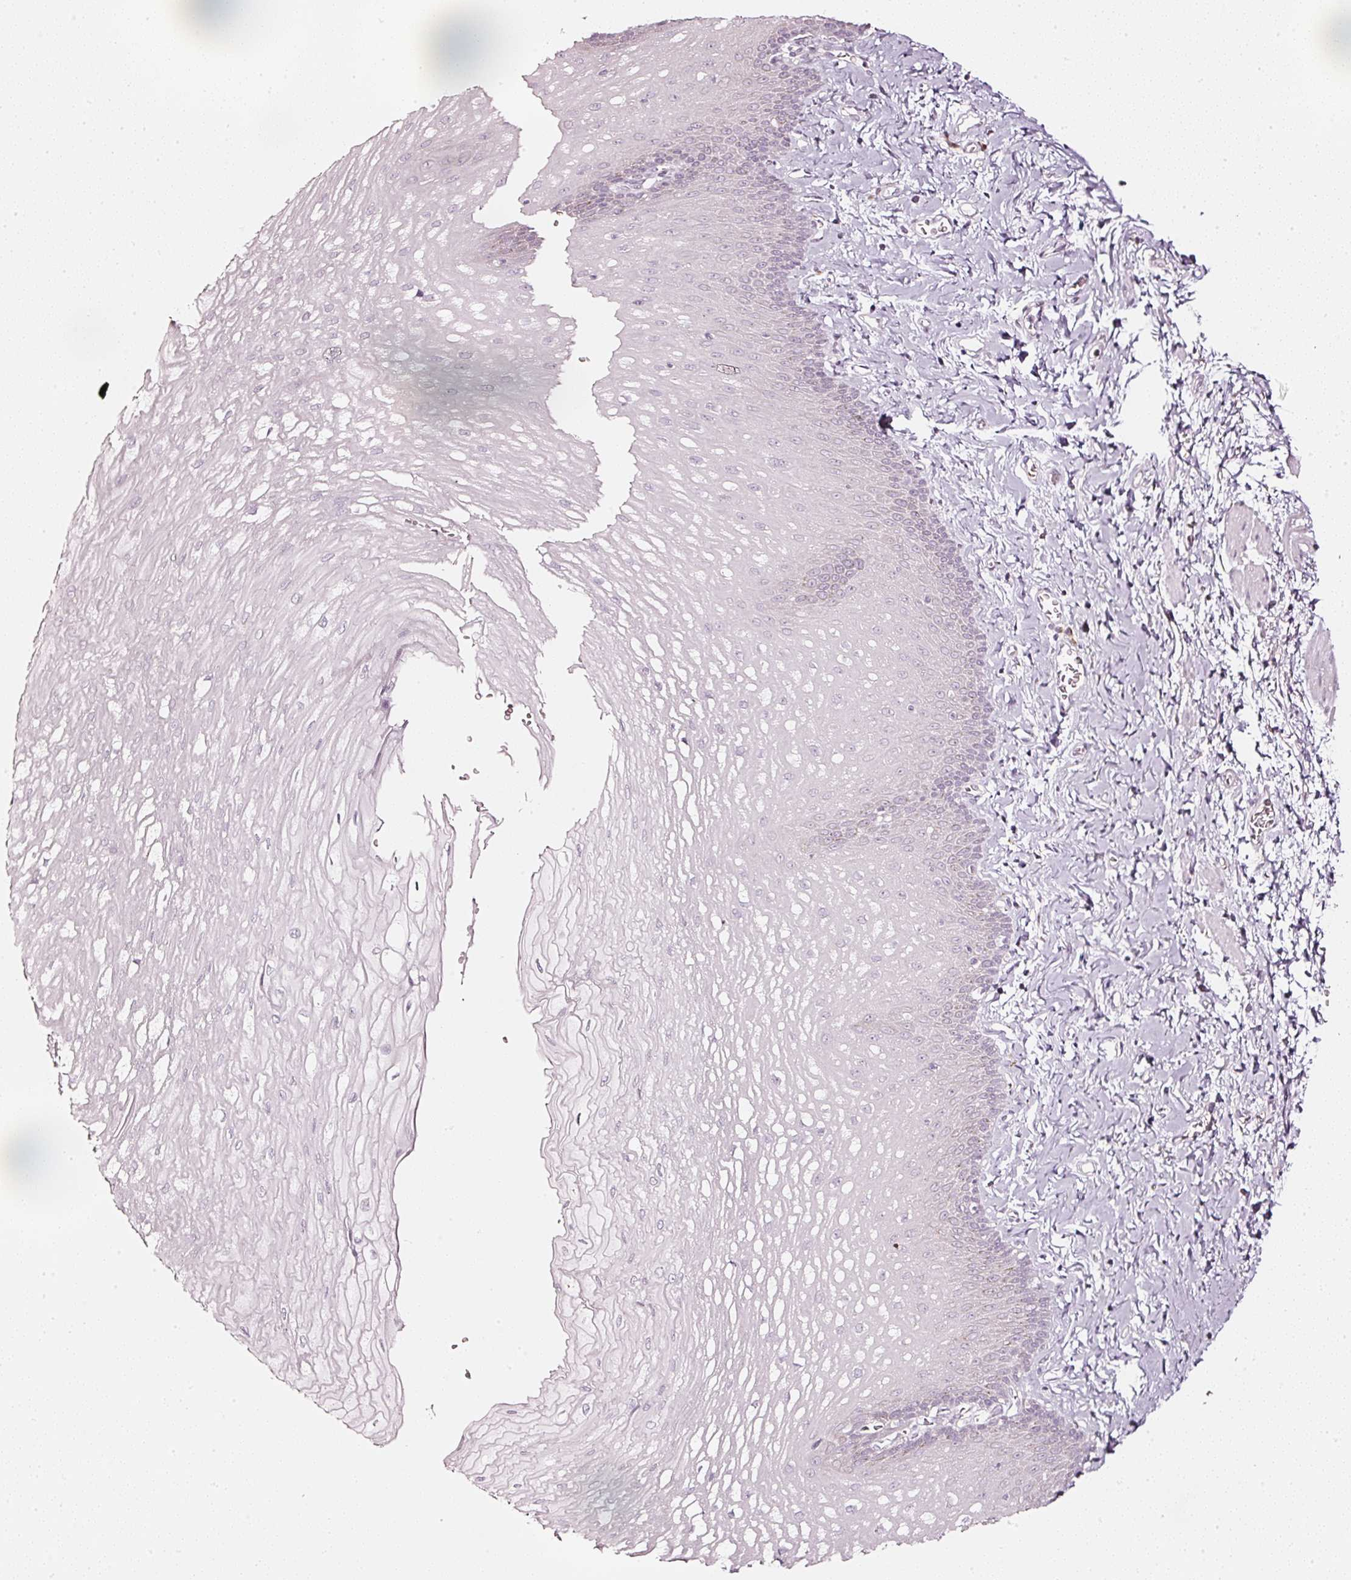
{"staining": {"intensity": "negative", "quantity": "none", "location": "none"}, "tissue": "esophagus", "cell_type": "Squamous epithelial cells", "image_type": "normal", "snomed": [{"axis": "morphology", "description": "Normal tissue, NOS"}, {"axis": "topography", "description": "Esophagus"}], "caption": "Immunohistochemistry (IHC) micrograph of unremarkable esophagus: human esophagus stained with DAB reveals no significant protein staining in squamous epithelial cells.", "gene": "SDF4", "patient": {"sex": "male", "age": 70}}